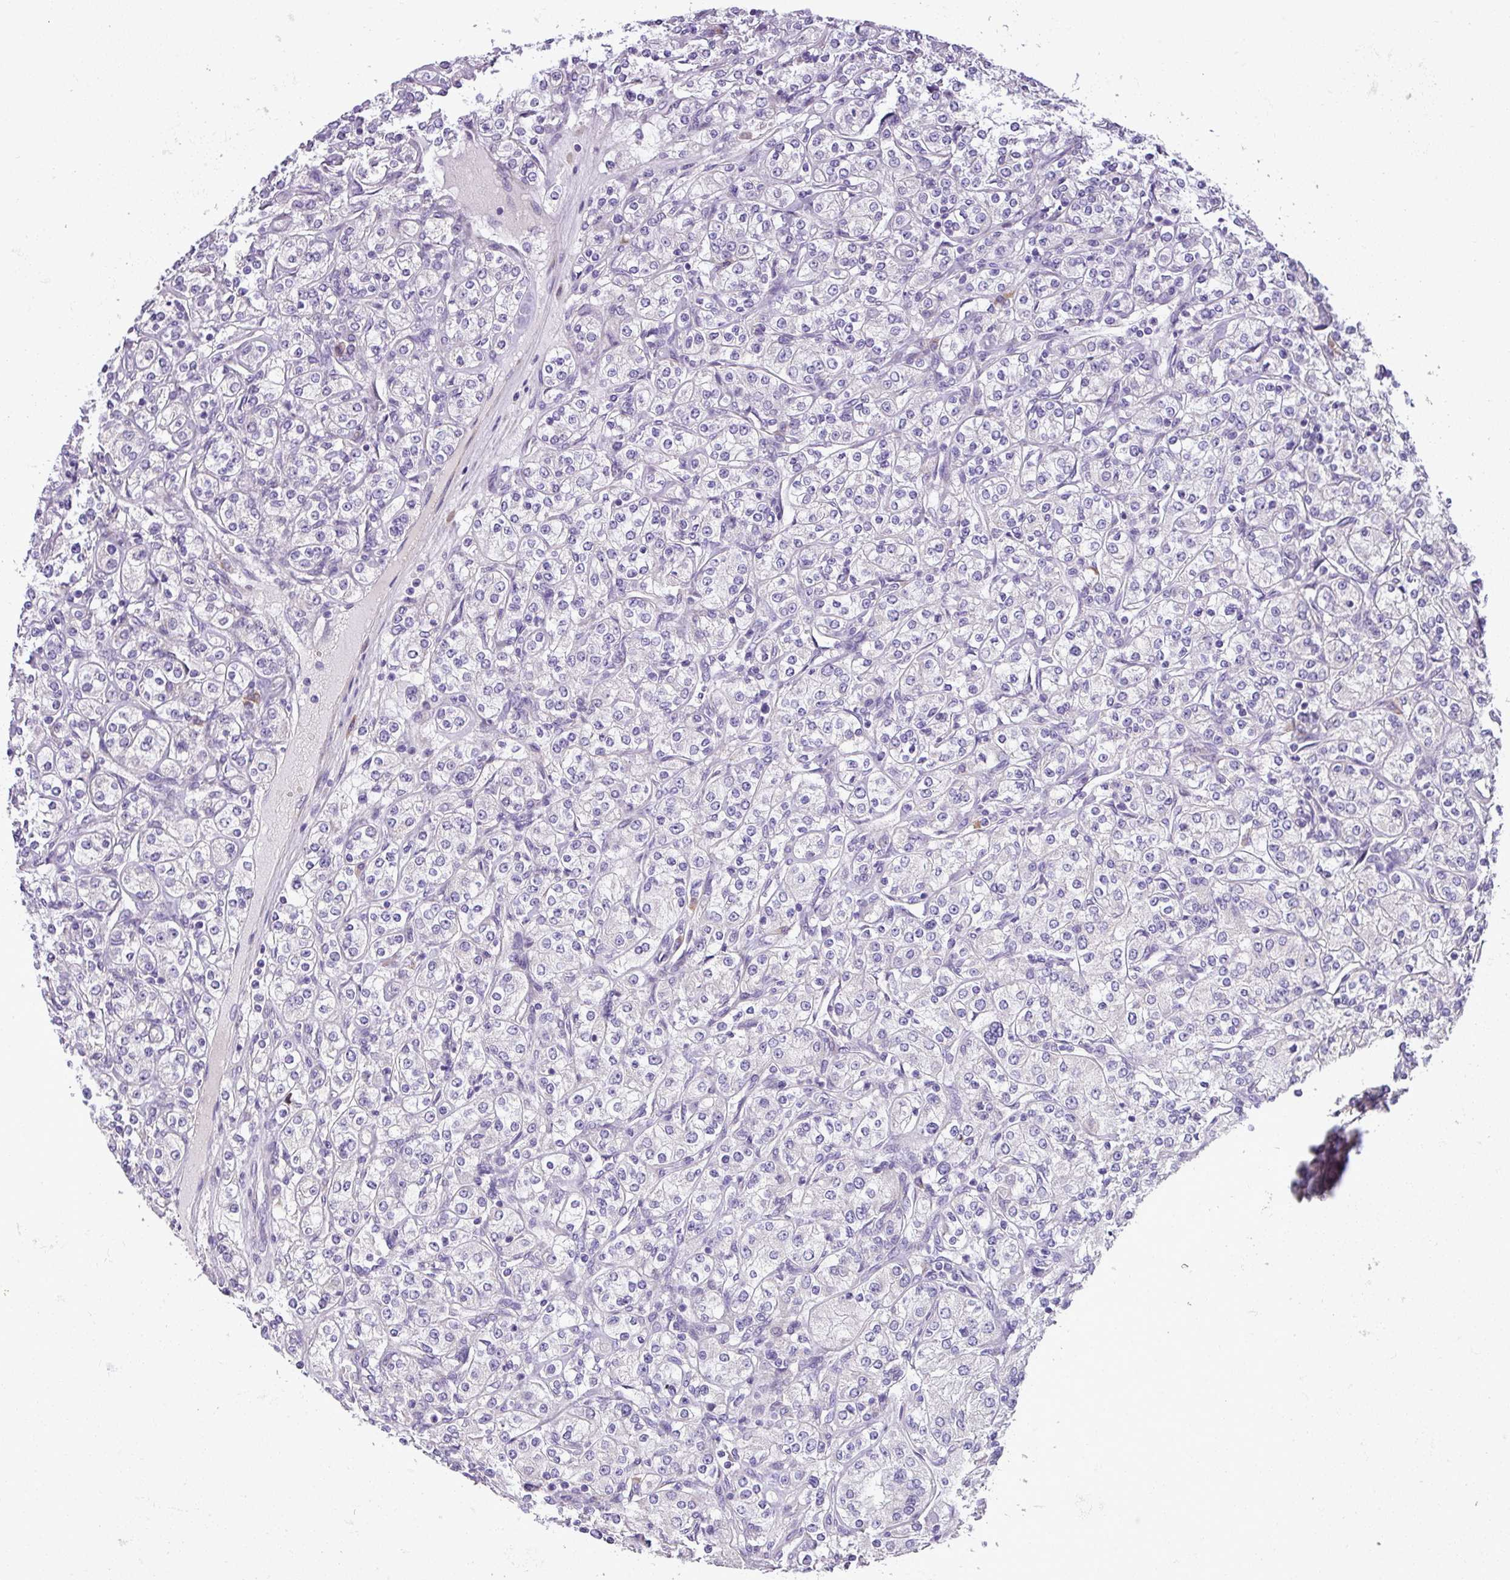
{"staining": {"intensity": "negative", "quantity": "none", "location": "none"}, "tissue": "renal cancer", "cell_type": "Tumor cells", "image_type": "cancer", "snomed": [{"axis": "morphology", "description": "Adenocarcinoma, NOS"}, {"axis": "topography", "description": "Kidney"}], "caption": "A photomicrograph of human renal cancer is negative for staining in tumor cells.", "gene": "MOCS3", "patient": {"sex": "male", "age": 77}}